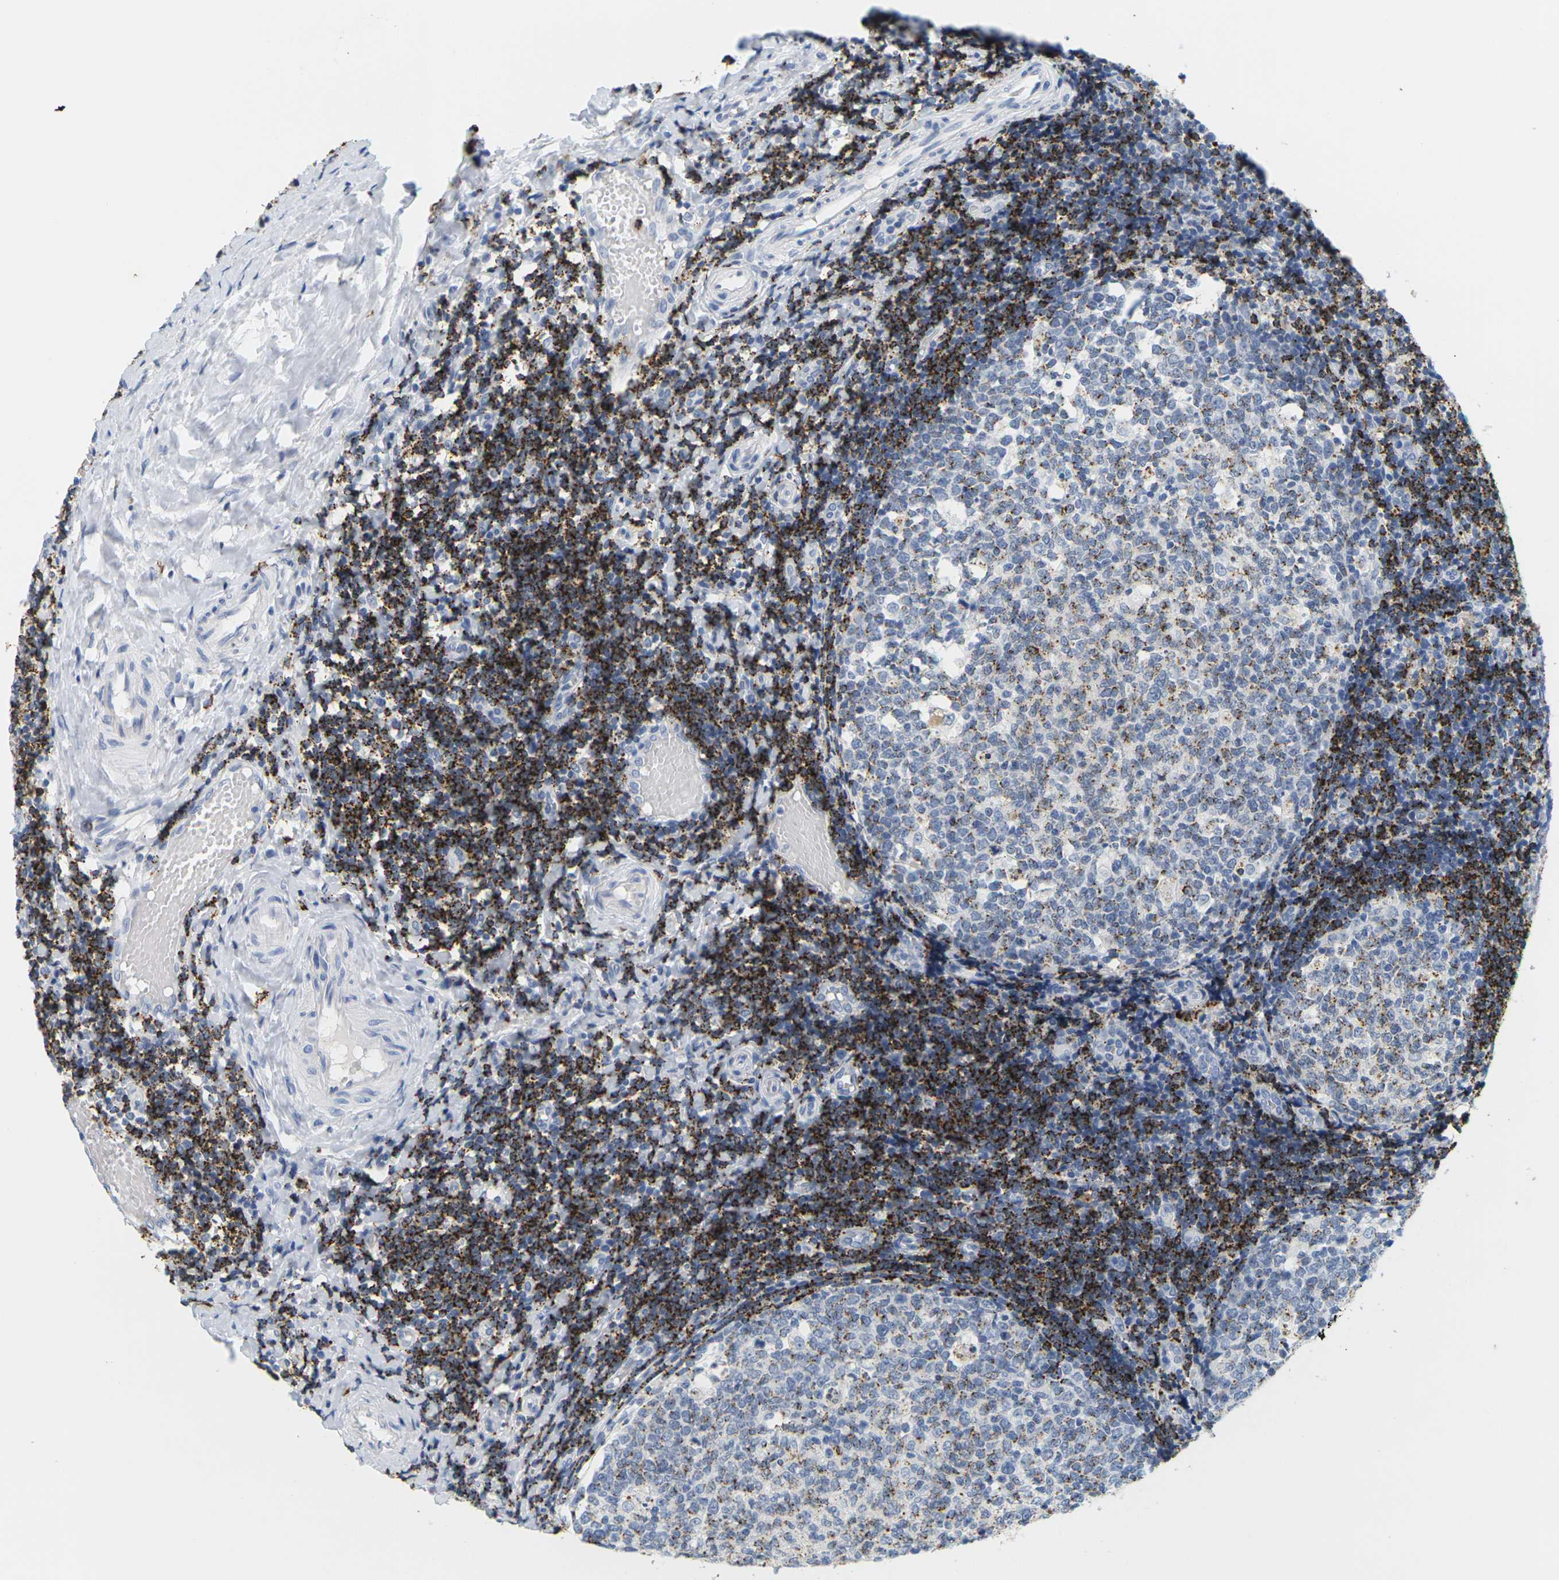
{"staining": {"intensity": "strong", "quantity": "<25%", "location": "cytoplasmic/membranous"}, "tissue": "tonsil", "cell_type": "Germinal center cells", "image_type": "normal", "snomed": [{"axis": "morphology", "description": "Normal tissue, NOS"}, {"axis": "topography", "description": "Tonsil"}], "caption": "A histopathology image of human tonsil stained for a protein reveals strong cytoplasmic/membranous brown staining in germinal center cells. The protein of interest is shown in brown color, while the nuclei are stained blue.", "gene": "HLA", "patient": {"sex": "female", "age": 19}}